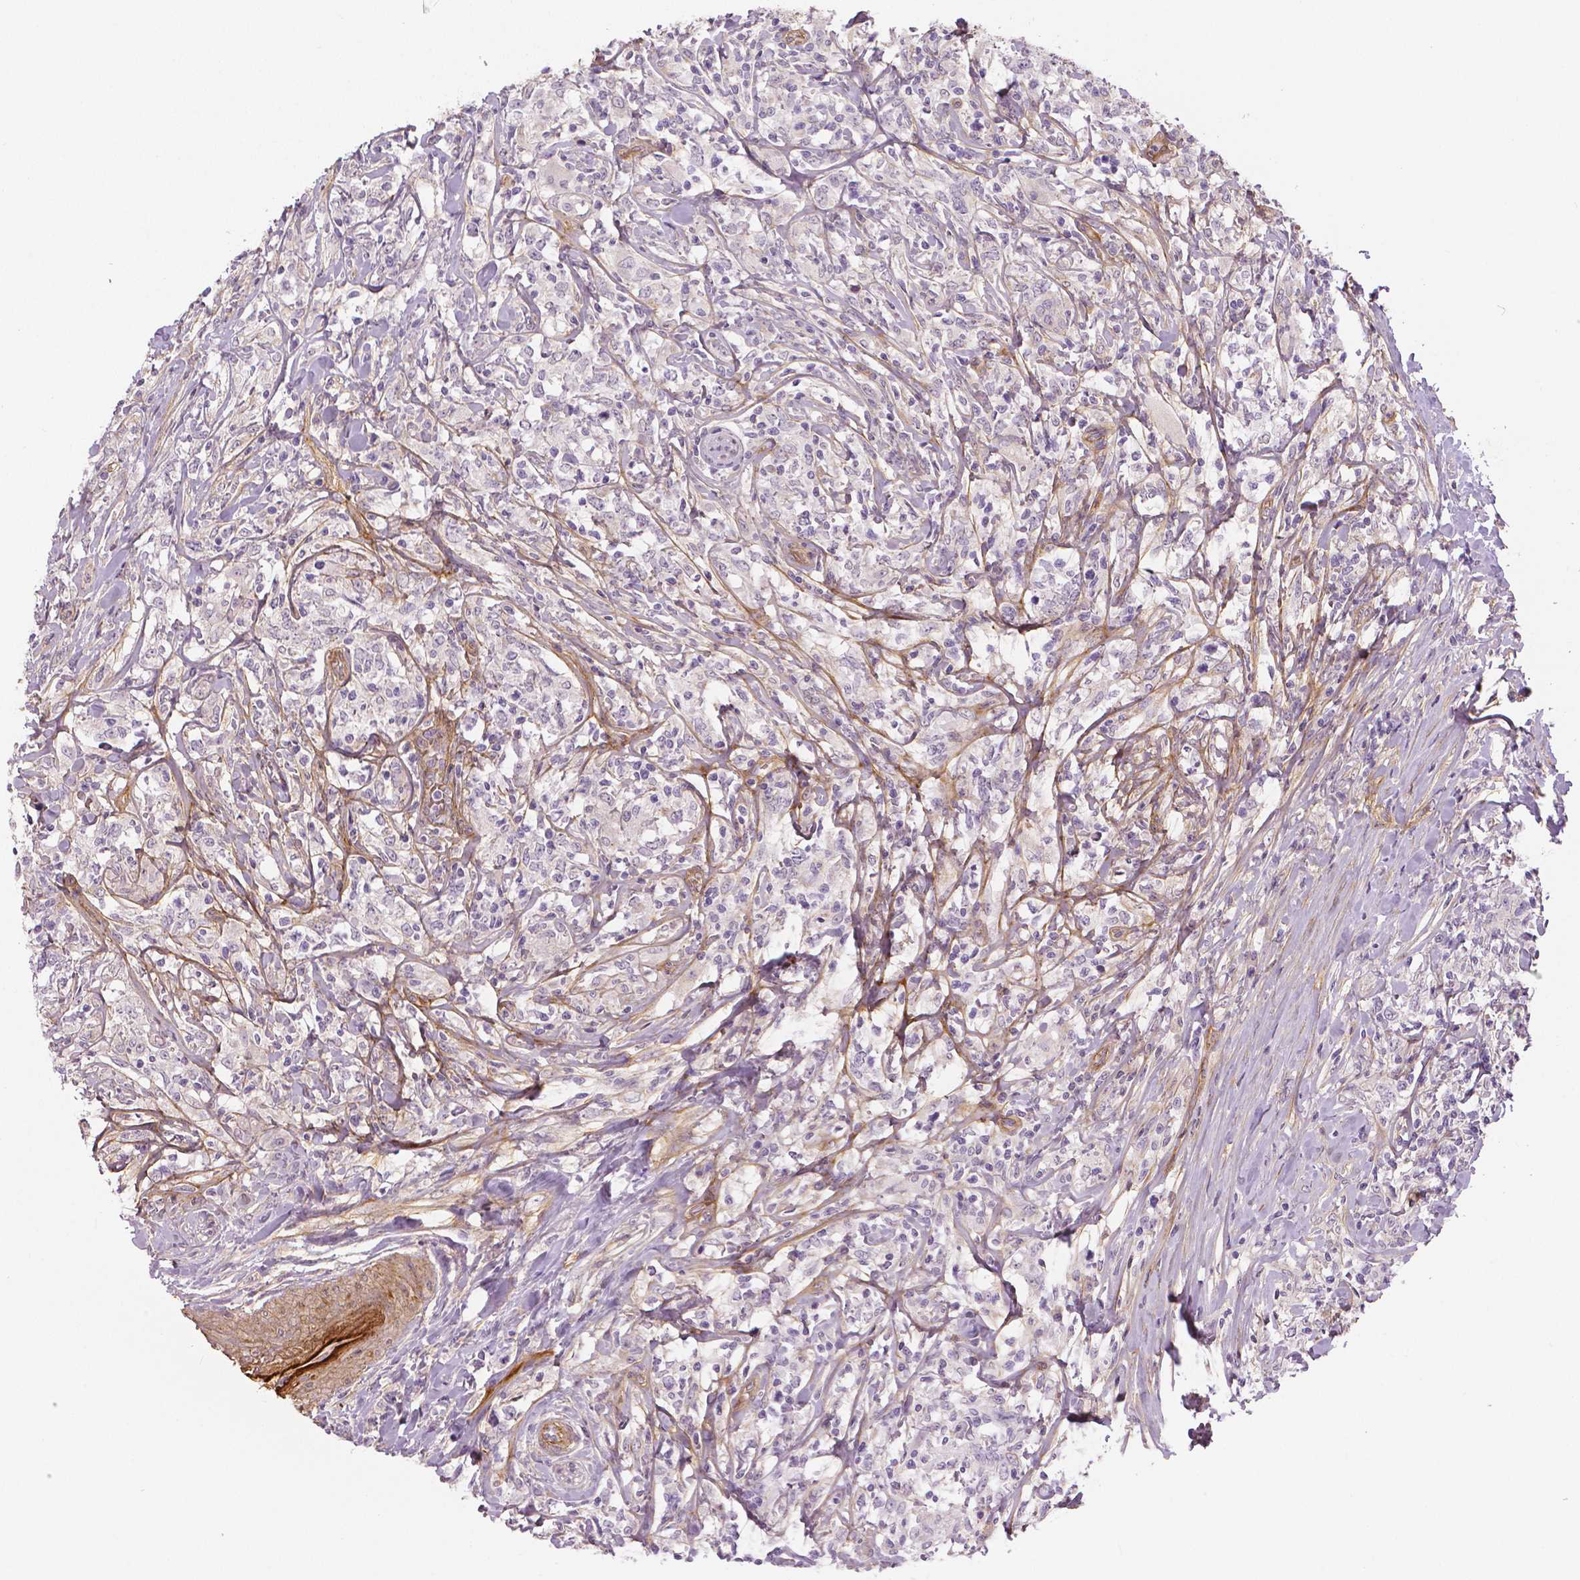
{"staining": {"intensity": "negative", "quantity": "none", "location": "none"}, "tissue": "lymphoma", "cell_type": "Tumor cells", "image_type": "cancer", "snomed": [{"axis": "morphology", "description": "Malignant lymphoma, non-Hodgkin's type, High grade"}, {"axis": "topography", "description": "Lymph node"}], "caption": "High magnification brightfield microscopy of lymphoma stained with DAB (3,3'-diaminobenzidine) (brown) and counterstained with hematoxylin (blue): tumor cells show no significant expression.", "gene": "FLT1", "patient": {"sex": "female", "age": 84}}